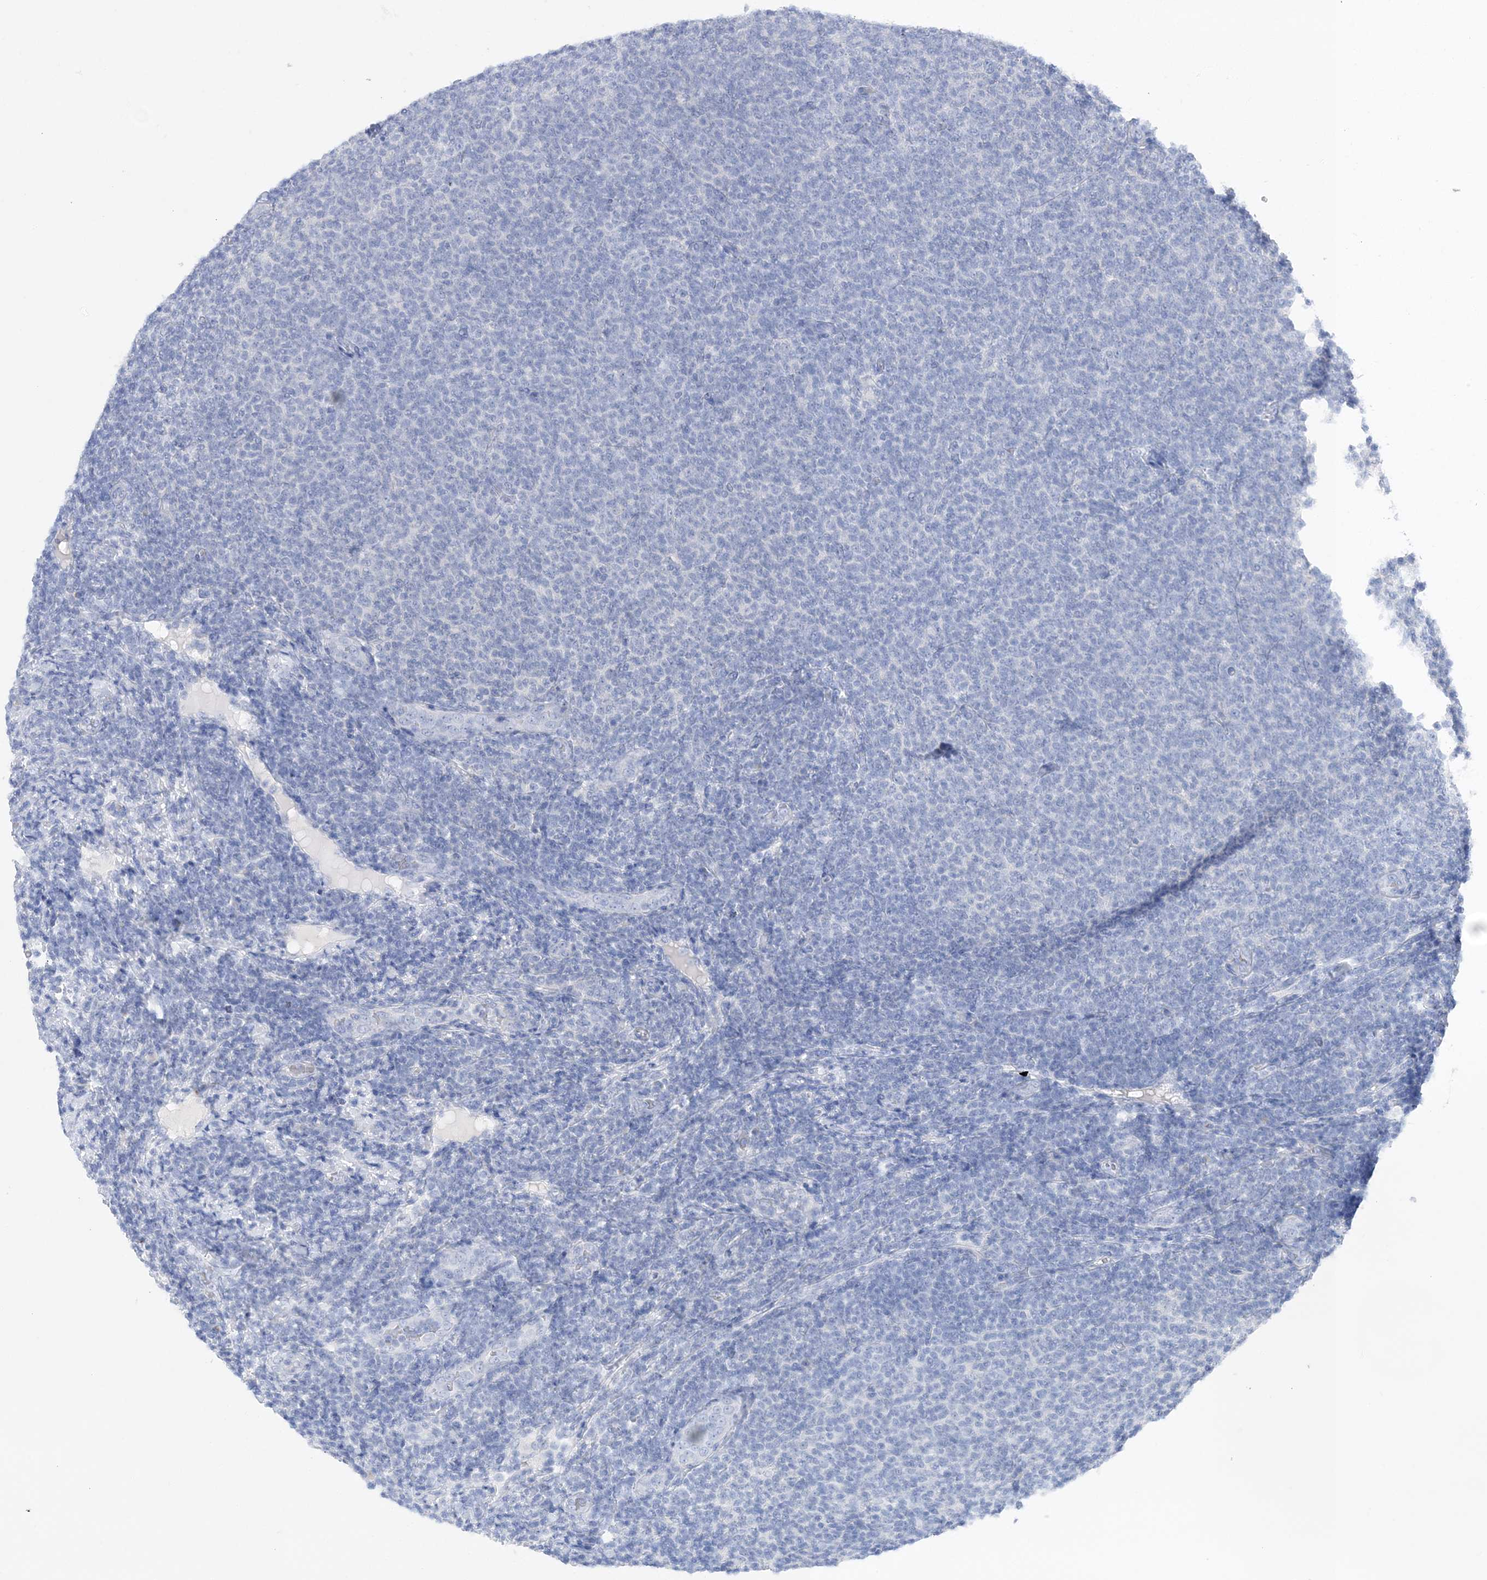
{"staining": {"intensity": "negative", "quantity": "none", "location": "none"}, "tissue": "lymphoma", "cell_type": "Tumor cells", "image_type": "cancer", "snomed": [{"axis": "morphology", "description": "Malignant lymphoma, non-Hodgkin's type, Low grade"}, {"axis": "topography", "description": "Lymph node"}], "caption": "An image of human lymphoma is negative for staining in tumor cells.", "gene": "SLC5A6", "patient": {"sex": "male", "age": 66}}